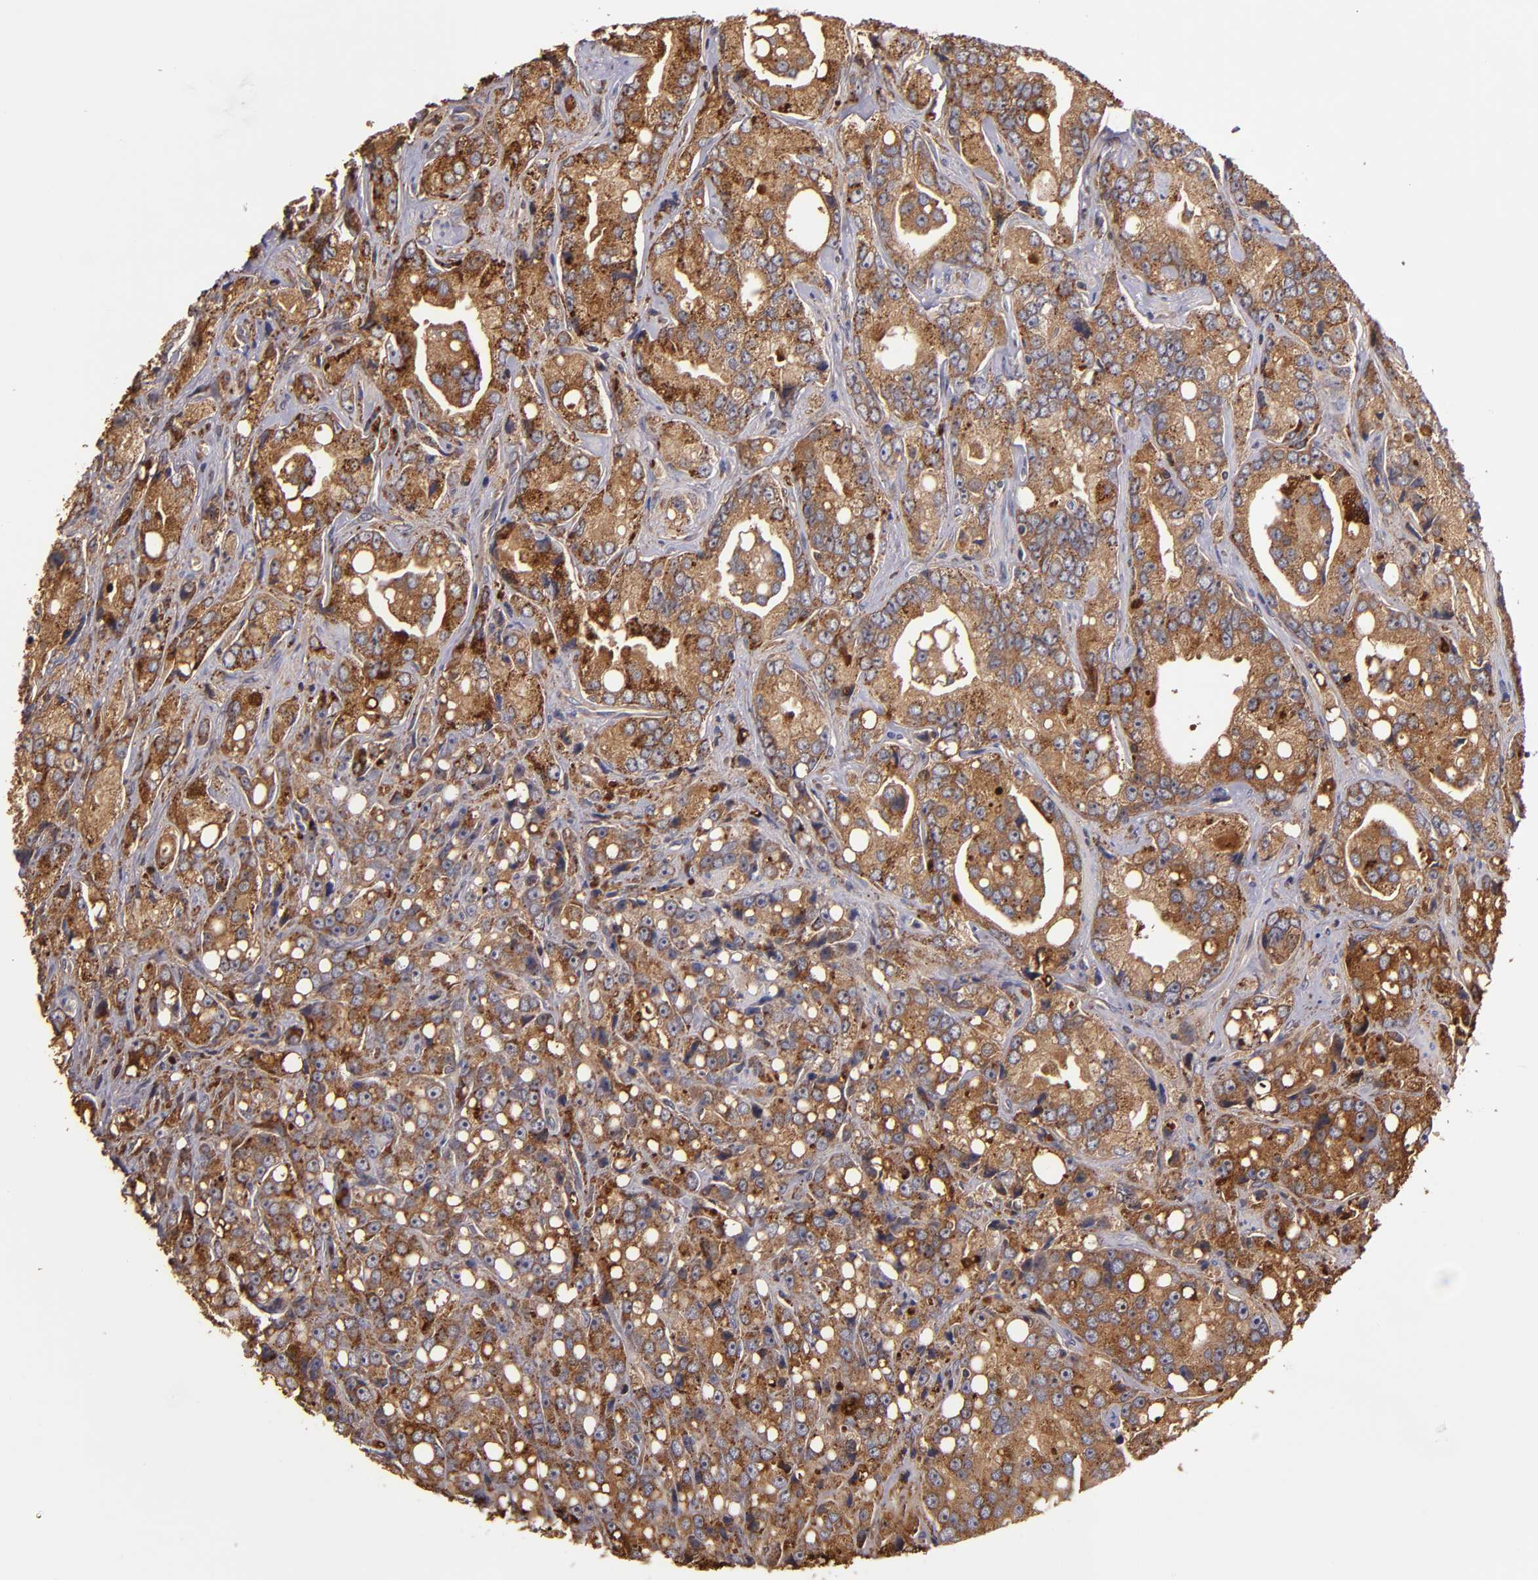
{"staining": {"intensity": "strong", "quantity": ">75%", "location": "cytoplasmic/membranous"}, "tissue": "prostate cancer", "cell_type": "Tumor cells", "image_type": "cancer", "snomed": [{"axis": "morphology", "description": "Adenocarcinoma, High grade"}, {"axis": "topography", "description": "Prostate"}], "caption": "Prostate cancer (high-grade adenocarcinoma) stained for a protein shows strong cytoplasmic/membranous positivity in tumor cells. (Stains: DAB (3,3'-diaminobenzidine) in brown, nuclei in blue, Microscopy: brightfield microscopy at high magnification).", "gene": "EIF4ENIF1", "patient": {"sex": "male", "age": 67}}